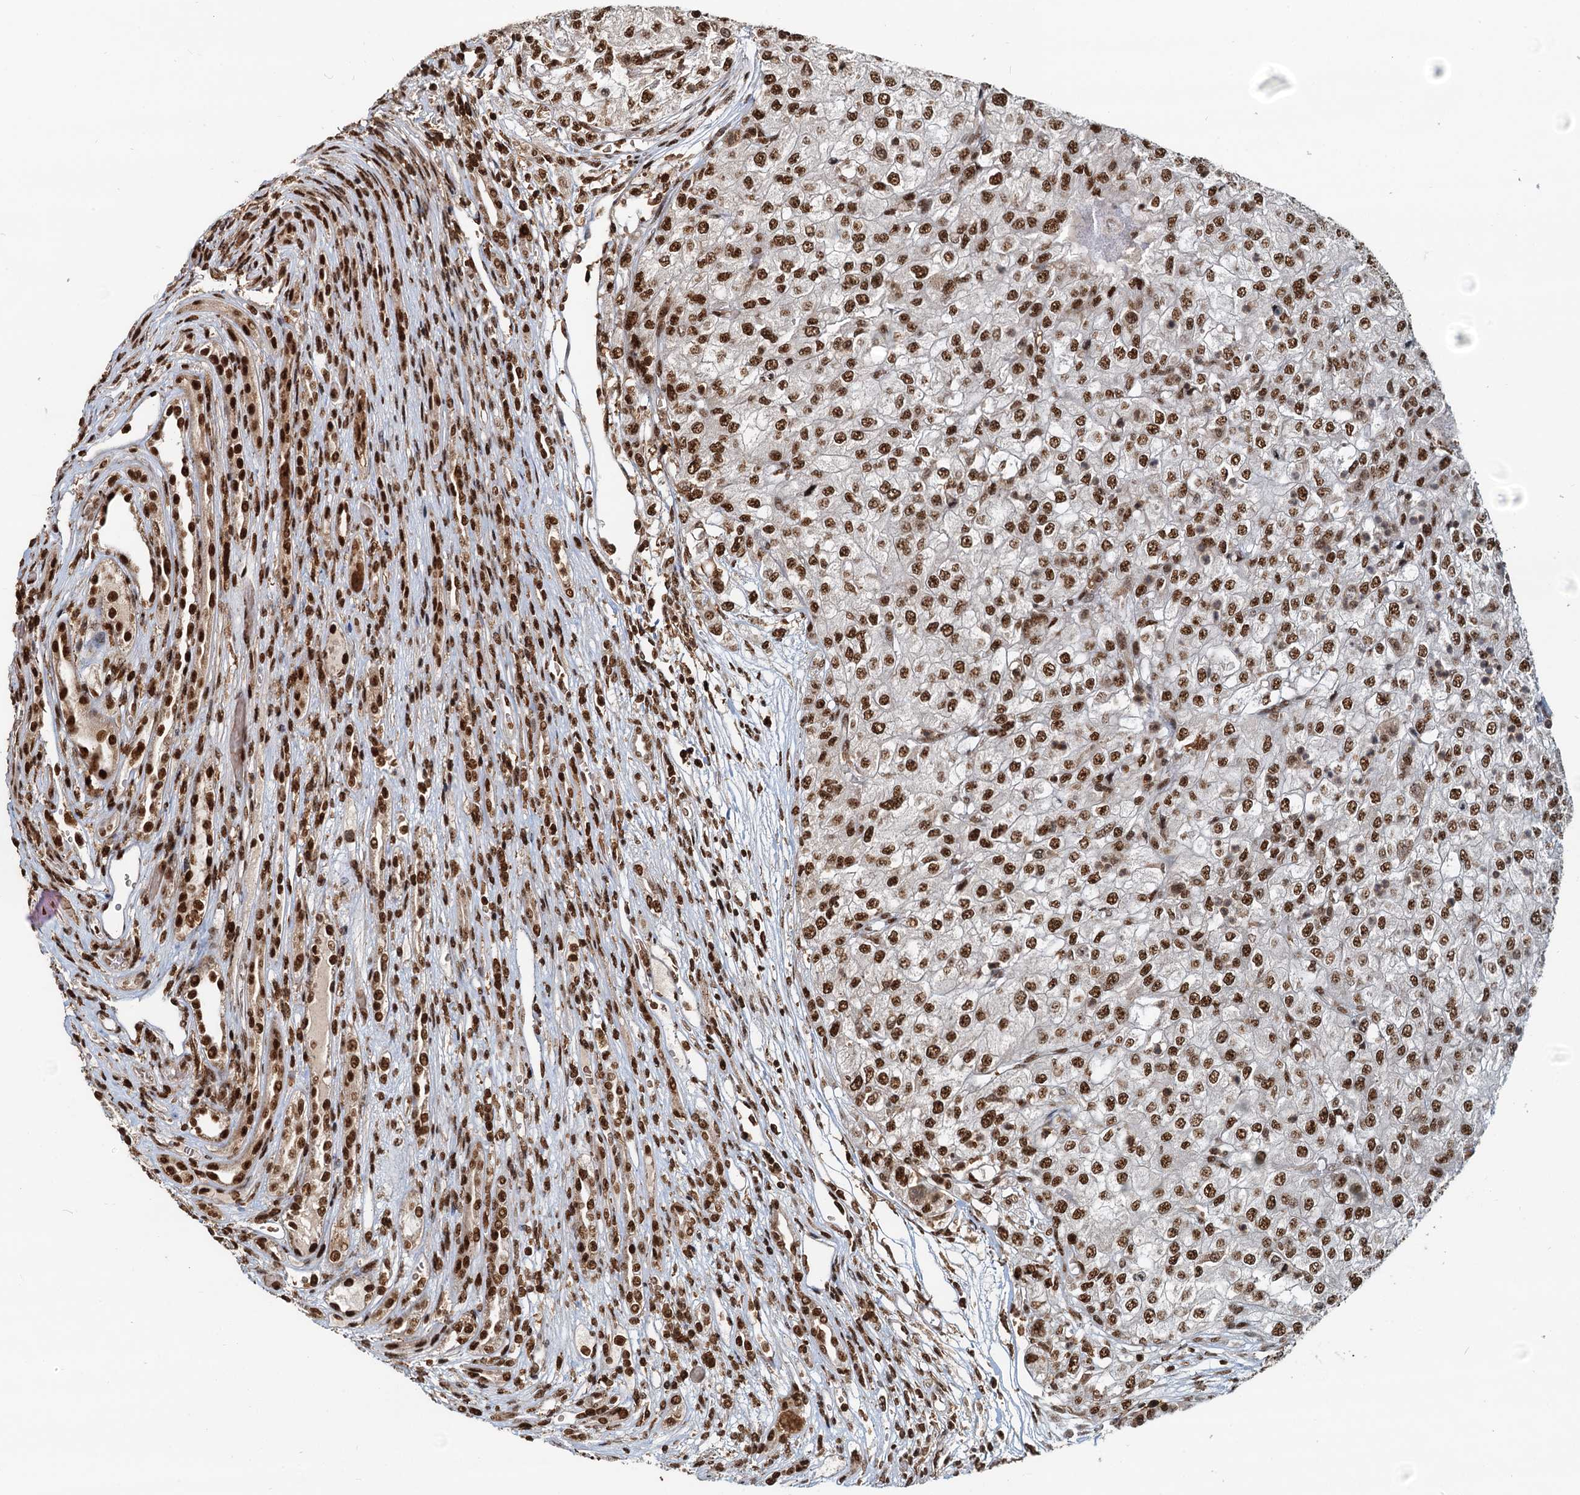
{"staining": {"intensity": "strong", "quantity": ">75%", "location": "nuclear"}, "tissue": "renal cancer", "cell_type": "Tumor cells", "image_type": "cancer", "snomed": [{"axis": "morphology", "description": "Adenocarcinoma, NOS"}, {"axis": "topography", "description": "Kidney"}], "caption": "Immunohistochemical staining of renal cancer (adenocarcinoma) exhibits high levels of strong nuclear positivity in about >75% of tumor cells.", "gene": "RSRC2", "patient": {"sex": "female", "age": 54}}